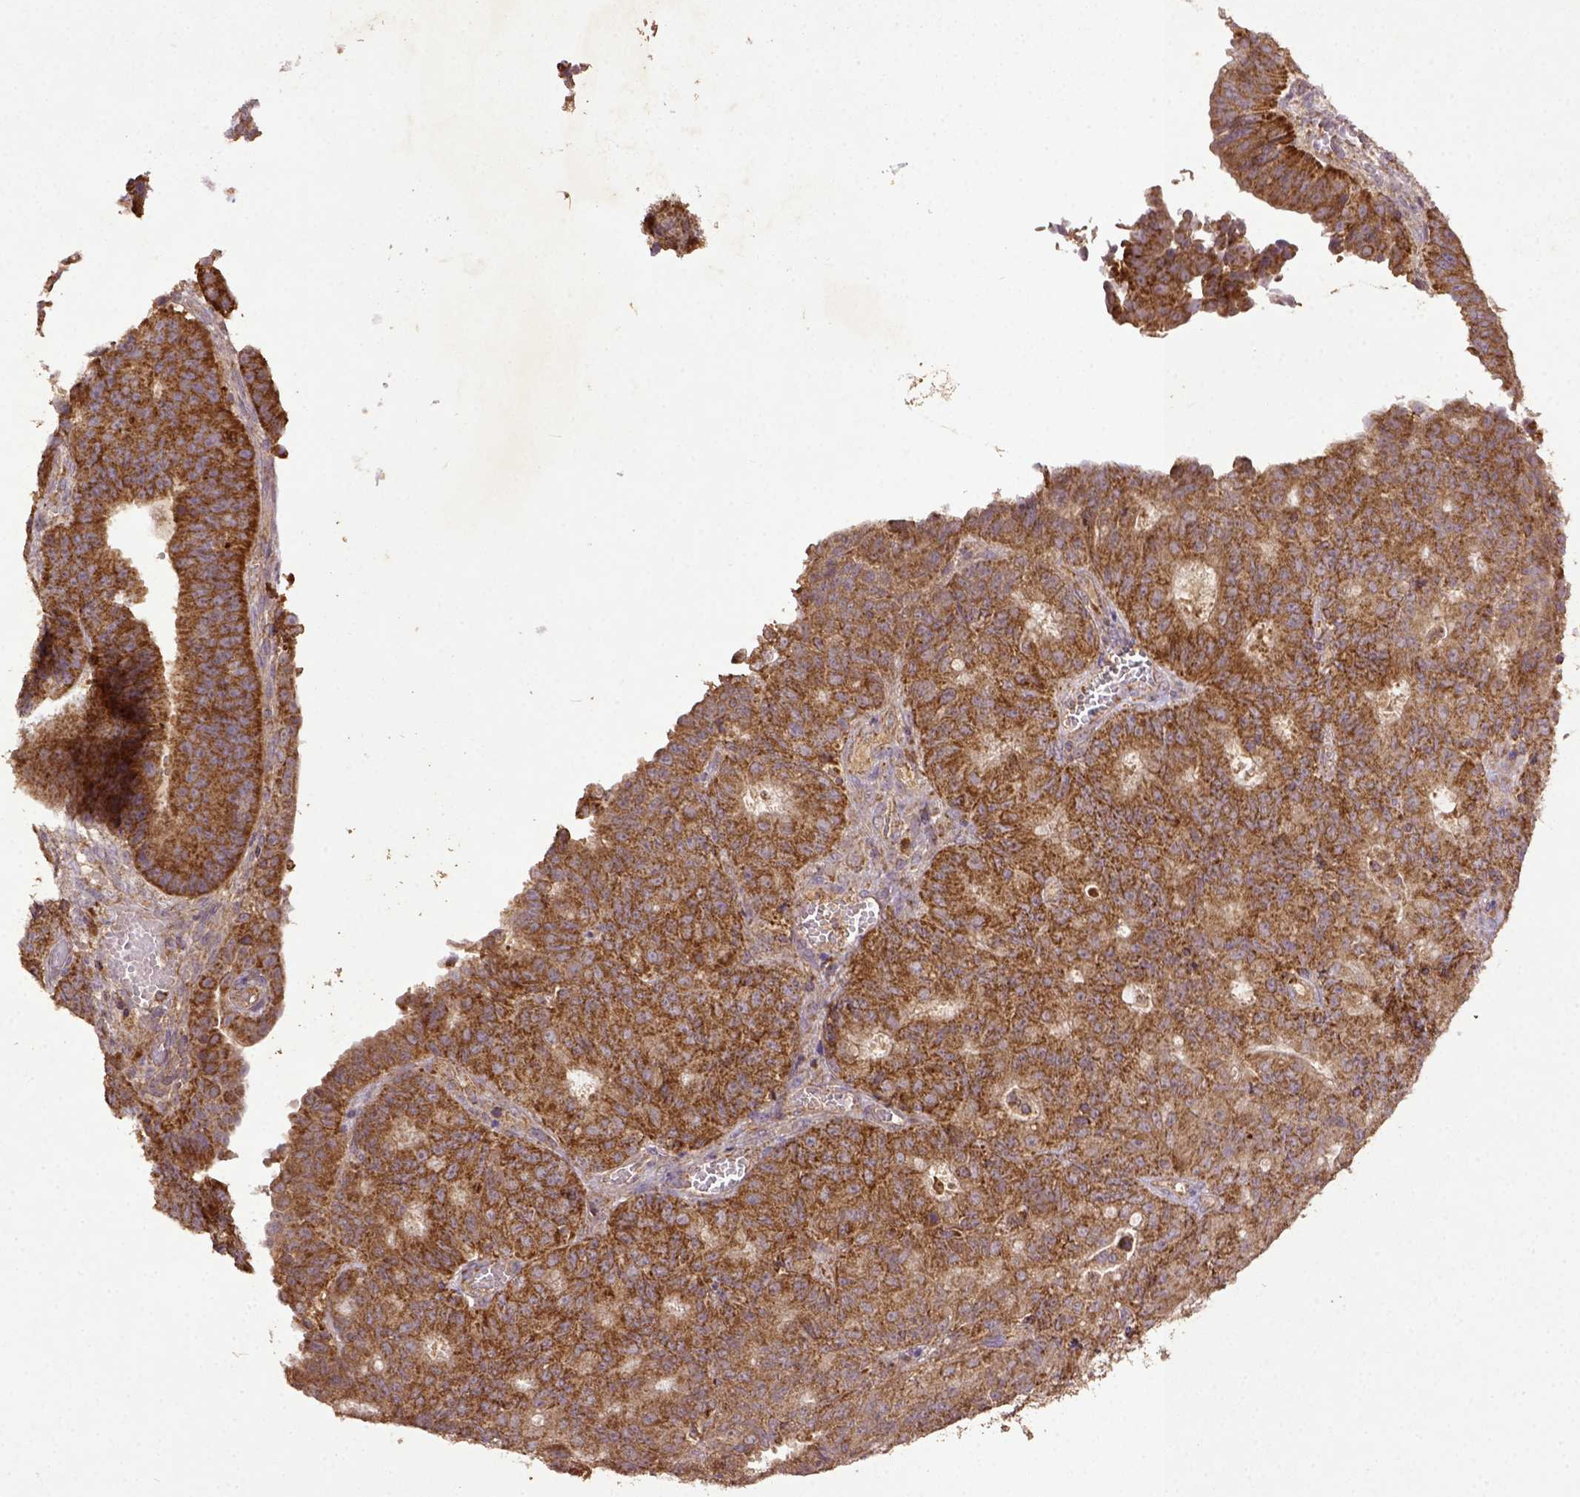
{"staining": {"intensity": "strong", "quantity": ">75%", "location": "cytoplasmic/membranous"}, "tissue": "ovarian cancer", "cell_type": "Tumor cells", "image_type": "cancer", "snomed": [{"axis": "morphology", "description": "Carcinoma, endometroid"}, {"axis": "topography", "description": "Ovary"}], "caption": "The immunohistochemical stain shows strong cytoplasmic/membranous expression in tumor cells of ovarian cancer tissue.", "gene": "MT-CO1", "patient": {"sex": "female", "age": 42}}